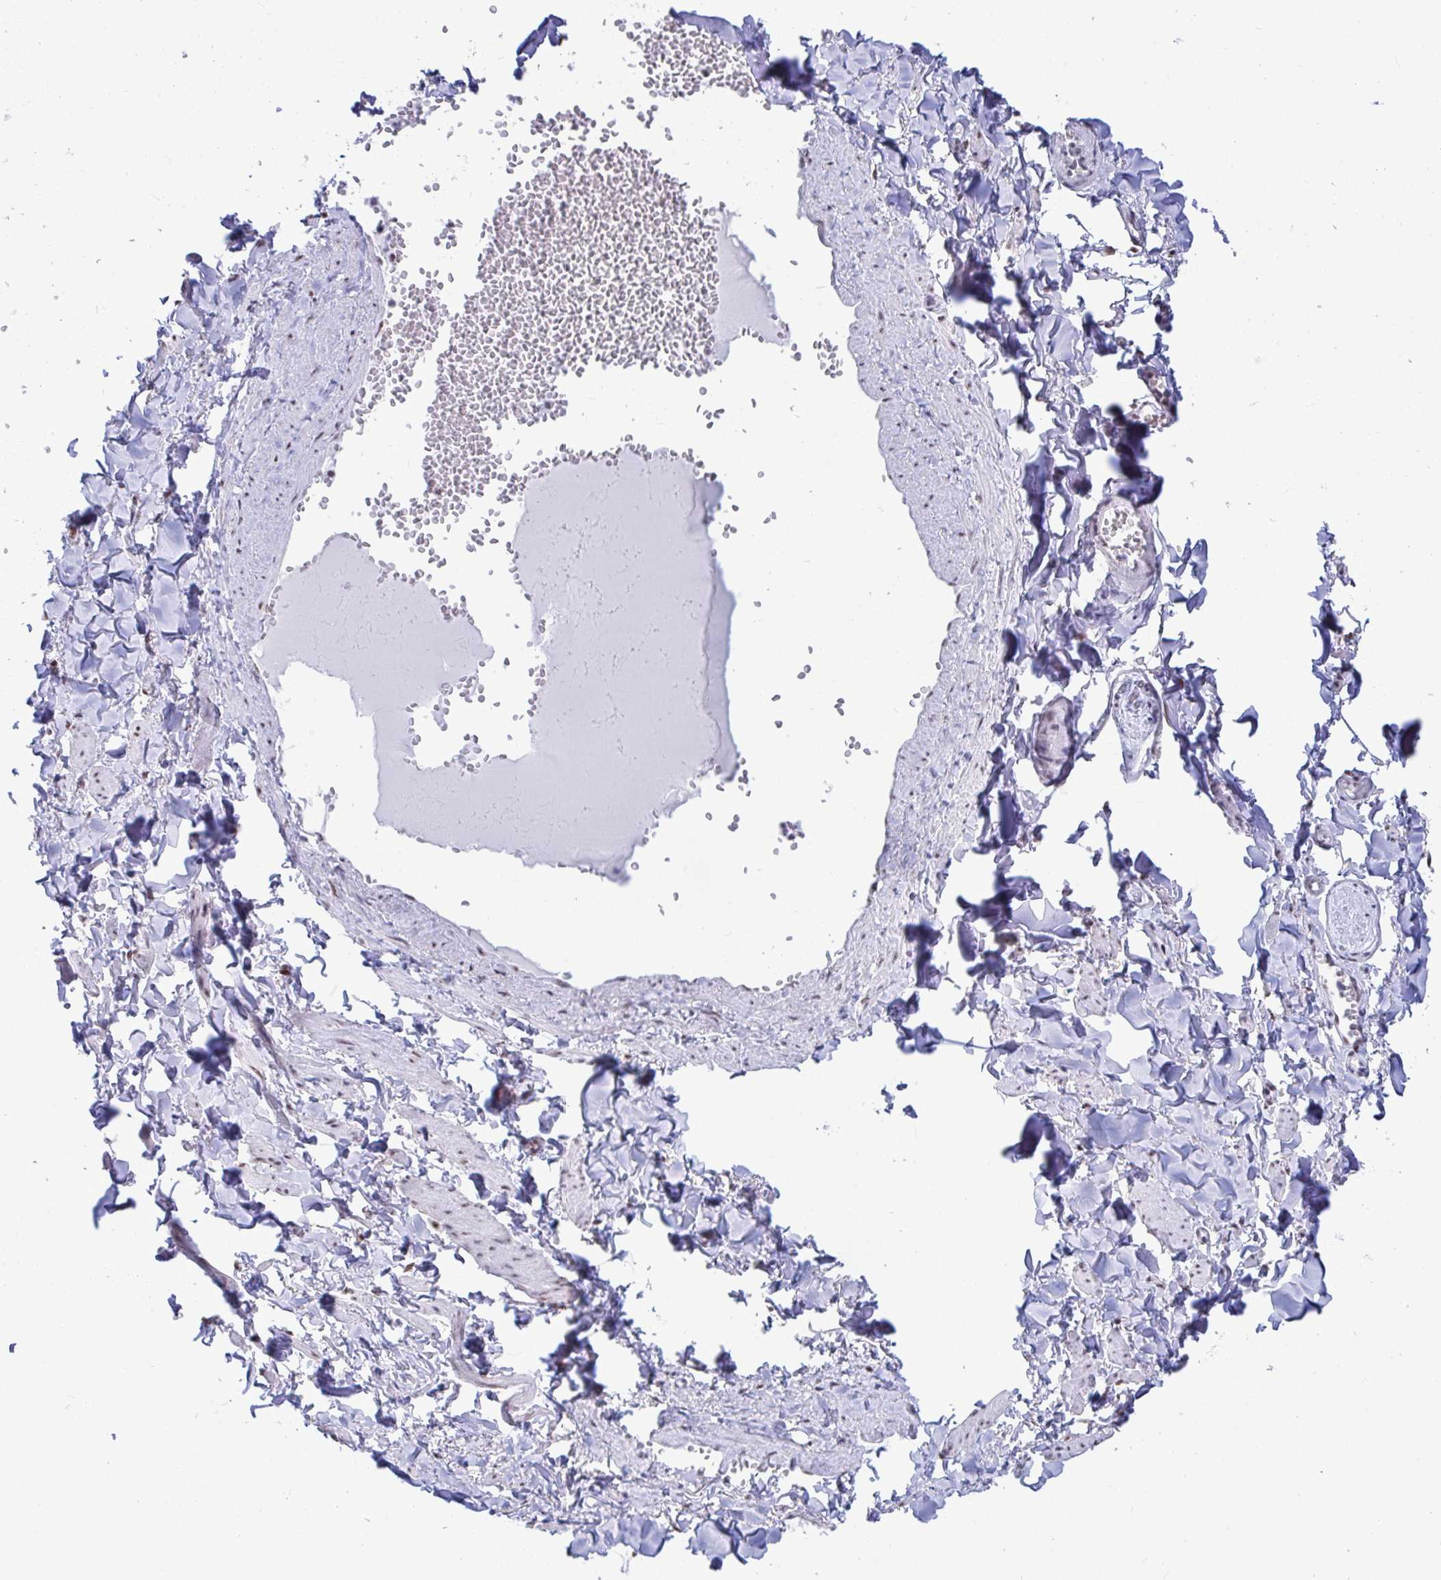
{"staining": {"intensity": "weak", "quantity": "25%-75%", "location": "nuclear"}, "tissue": "soft tissue", "cell_type": "Fibroblasts", "image_type": "normal", "snomed": [{"axis": "morphology", "description": "Normal tissue, NOS"}, {"axis": "topography", "description": "Vulva"}, {"axis": "topography", "description": "Peripheral nerve tissue"}], "caption": "Protein analysis of unremarkable soft tissue exhibits weak nuclear staining in about 25%-75% of fibroblasts. (DAB (3,3'-diaminobenzidine) = brown stain, brightfield microscopy at high magnification).", "gene": "SUPT16H", "patient": {"sex": "female", "age": 66}}